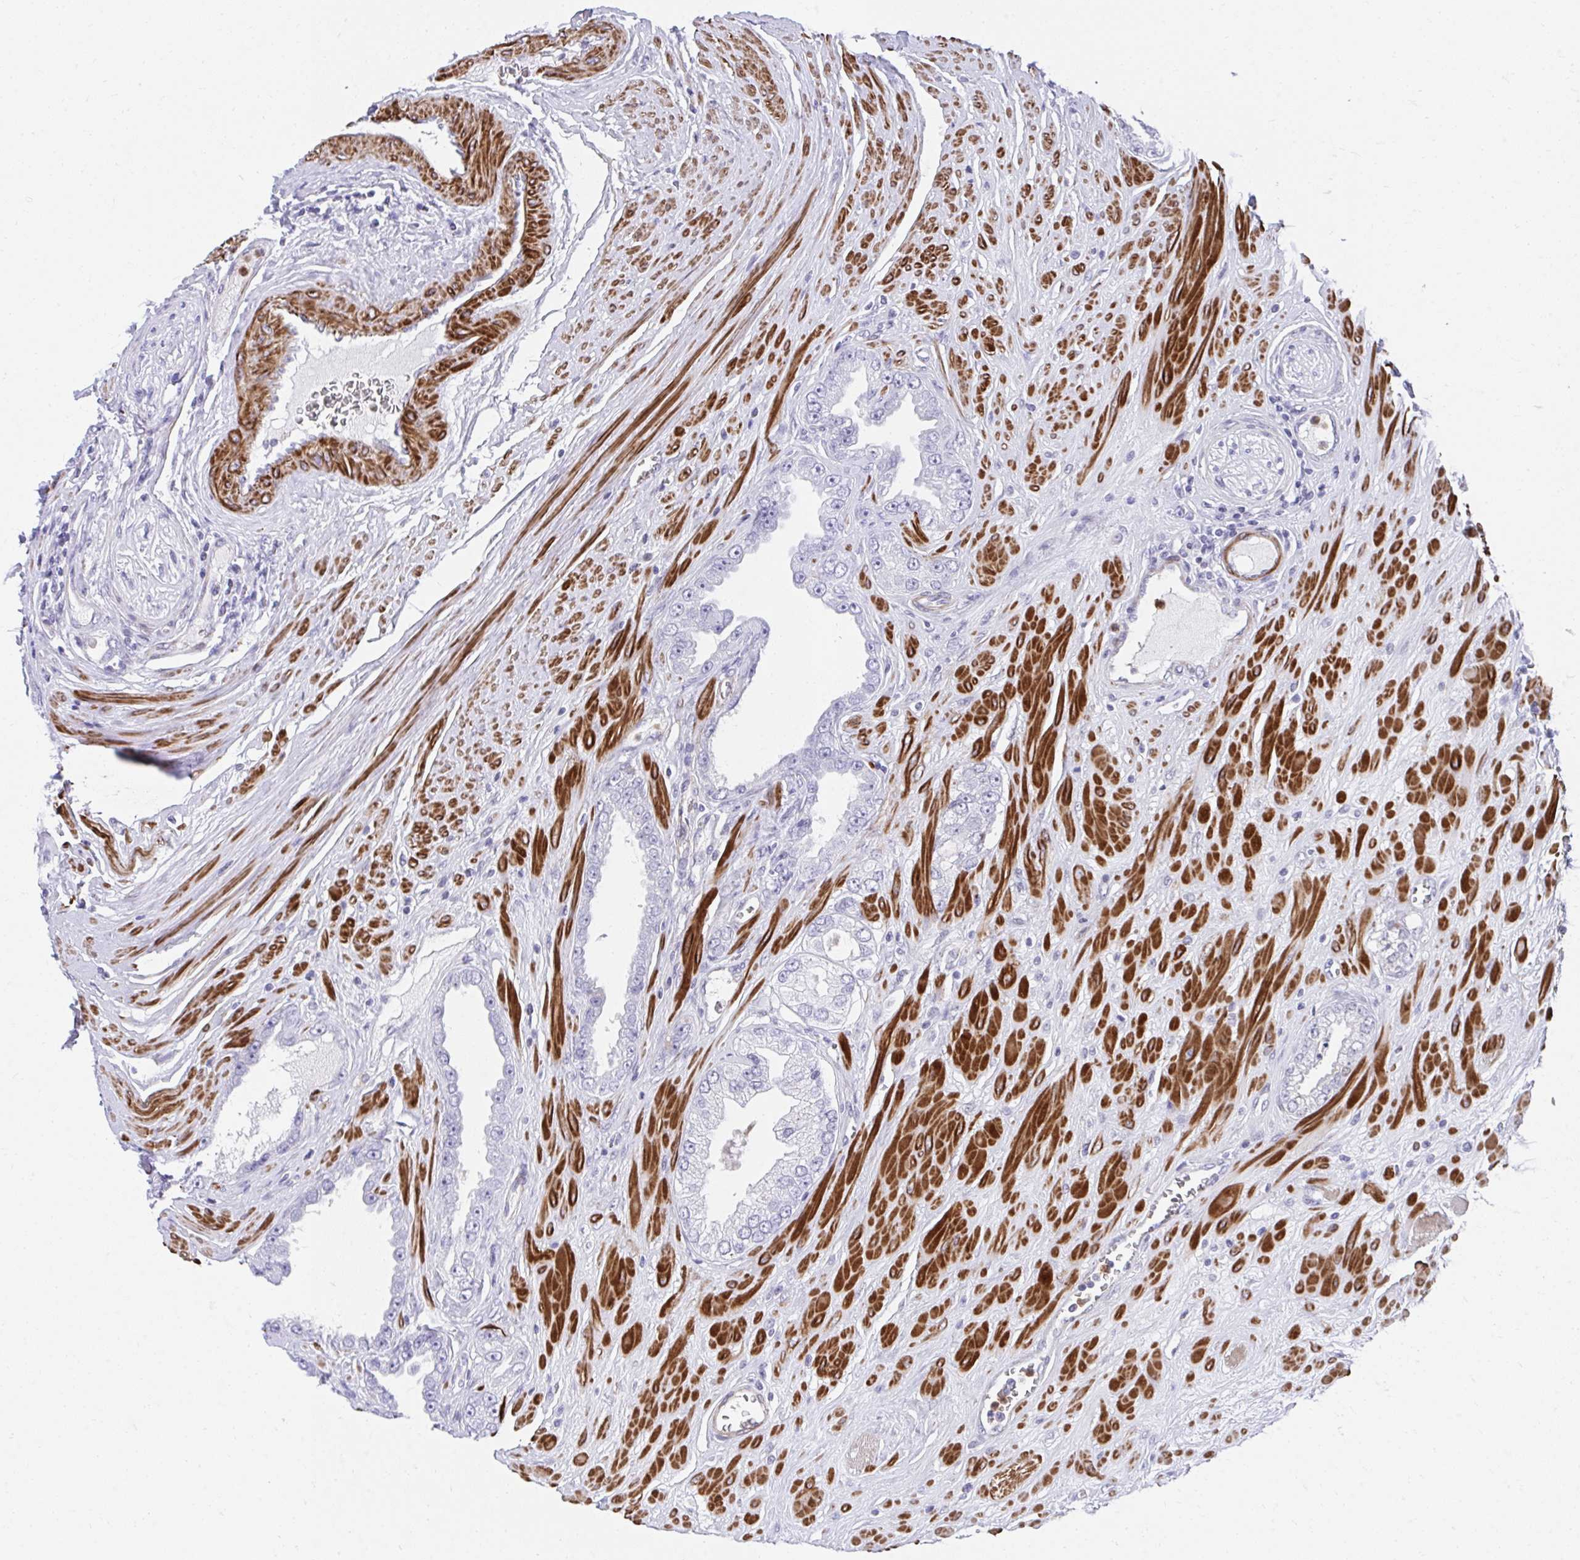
{"staining": {"intensity": "negative", "quantity": "none", "location": "none"}, "tissue": "prostate cancer", "cell_type": "Tumor cells", "image_type": "cancer", "snomed": [{"axis": "morphology", "description": "Adenocarcinoma, High grade"}, {"axis": "topography", "description": "Prostate"}], "caption": "Immunohistochemical staining of prostate cancer shows no significant positivity in tumor cells.", "gene": "CSTB", "patient": {"sex": "male", "age": 66}}